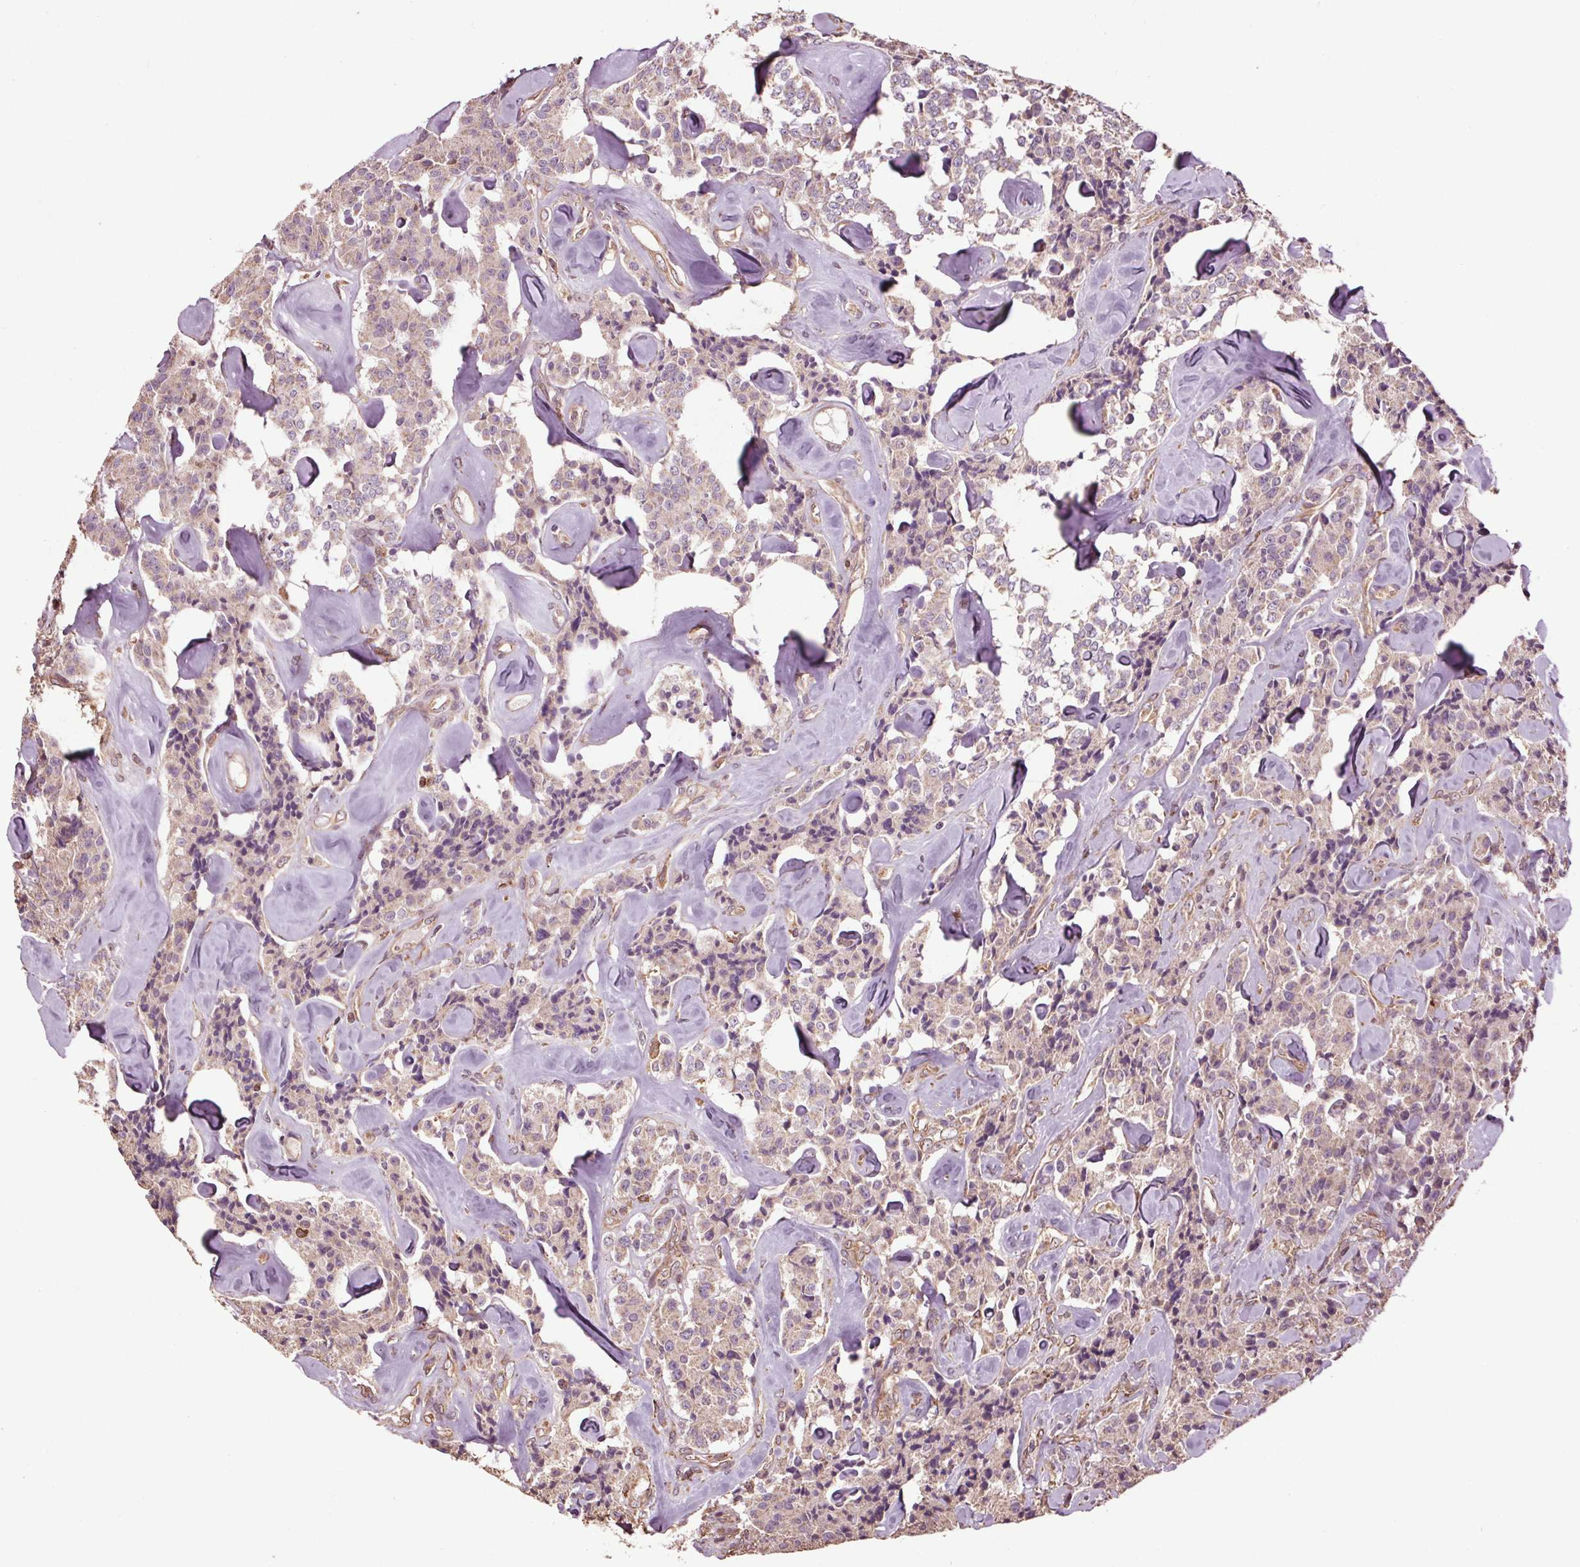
{"staining": {"intensity": "negative", "quantity": "none", "location": "none"}, "tissue": "carcinoid", "cell_type": "Tumor cells", "image_type": "cancer", "snomed": [{"axis": "morphology", "description": "Carcinoid, malignant, NOS"}, {"axis": "topography", "description": "Pancreas"}], "caption": "An image of human carcinoid is negative for staining in tumor cells.", "gene": "RNPEP", "patient": {"sex": "male", "age": 41}}